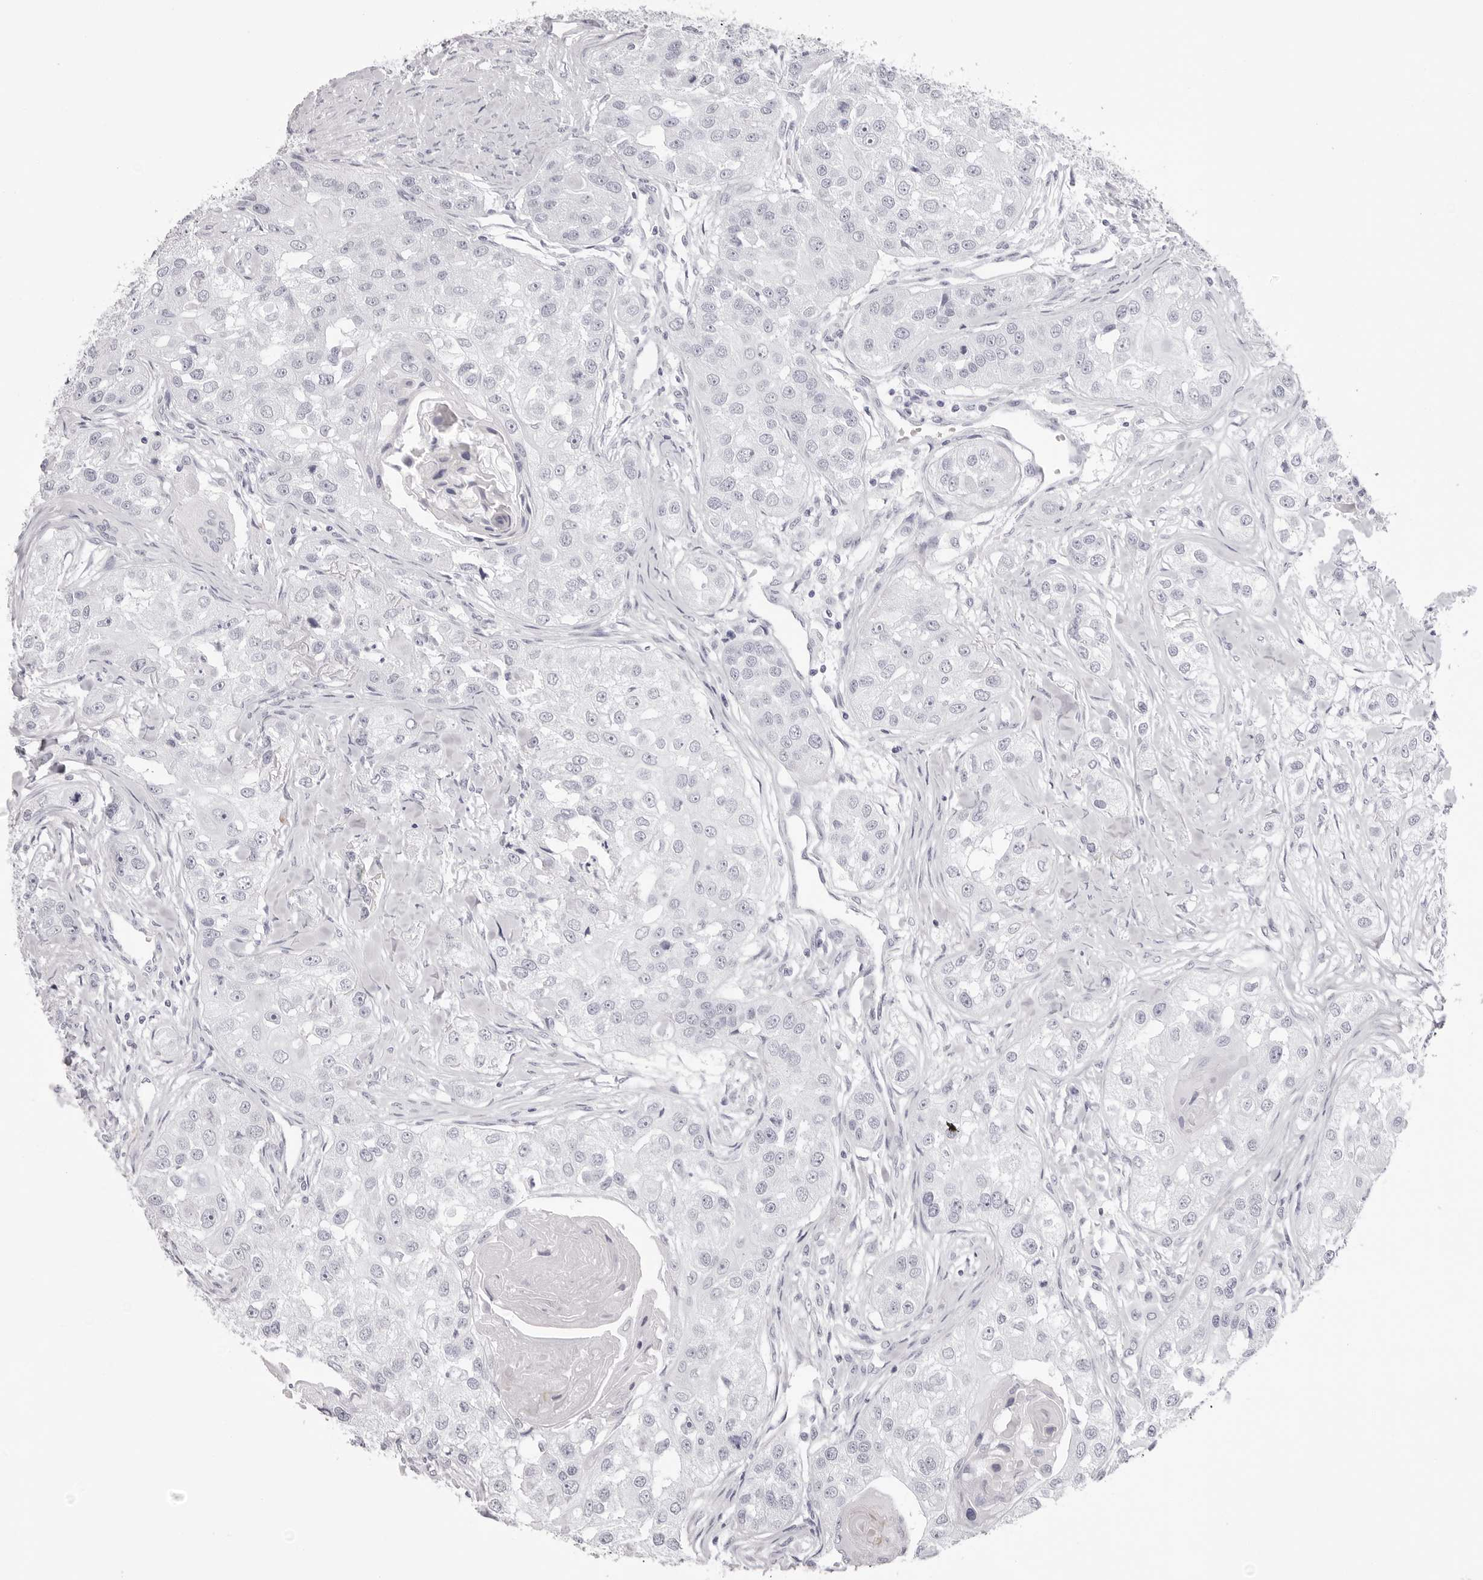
{"staining": {"intensity": "negative", "quantity": "none", "location": "none"}, "tissue": "head and neck cancer", "cell_type": "Tumor cells", "image_type": "cancer", "snomed": [{"axis": "morphology", "description": "Normal tissue, NOS"}, {"axis": "morphology", "description": "Squamous cell carcinoma, NOS"}, {"axis": "topography", "description": "Skeletal muscle"}, {"axis": "topography", "description": "Head-Neck"}], "caption": "Immunohistochemical staining of human head and neck cancer (squamous cell carcinoma) exhibits no significant positivity in tumor cells.", "gene": "SPTA1", "patient": {"sex": "male", "age": 51}}